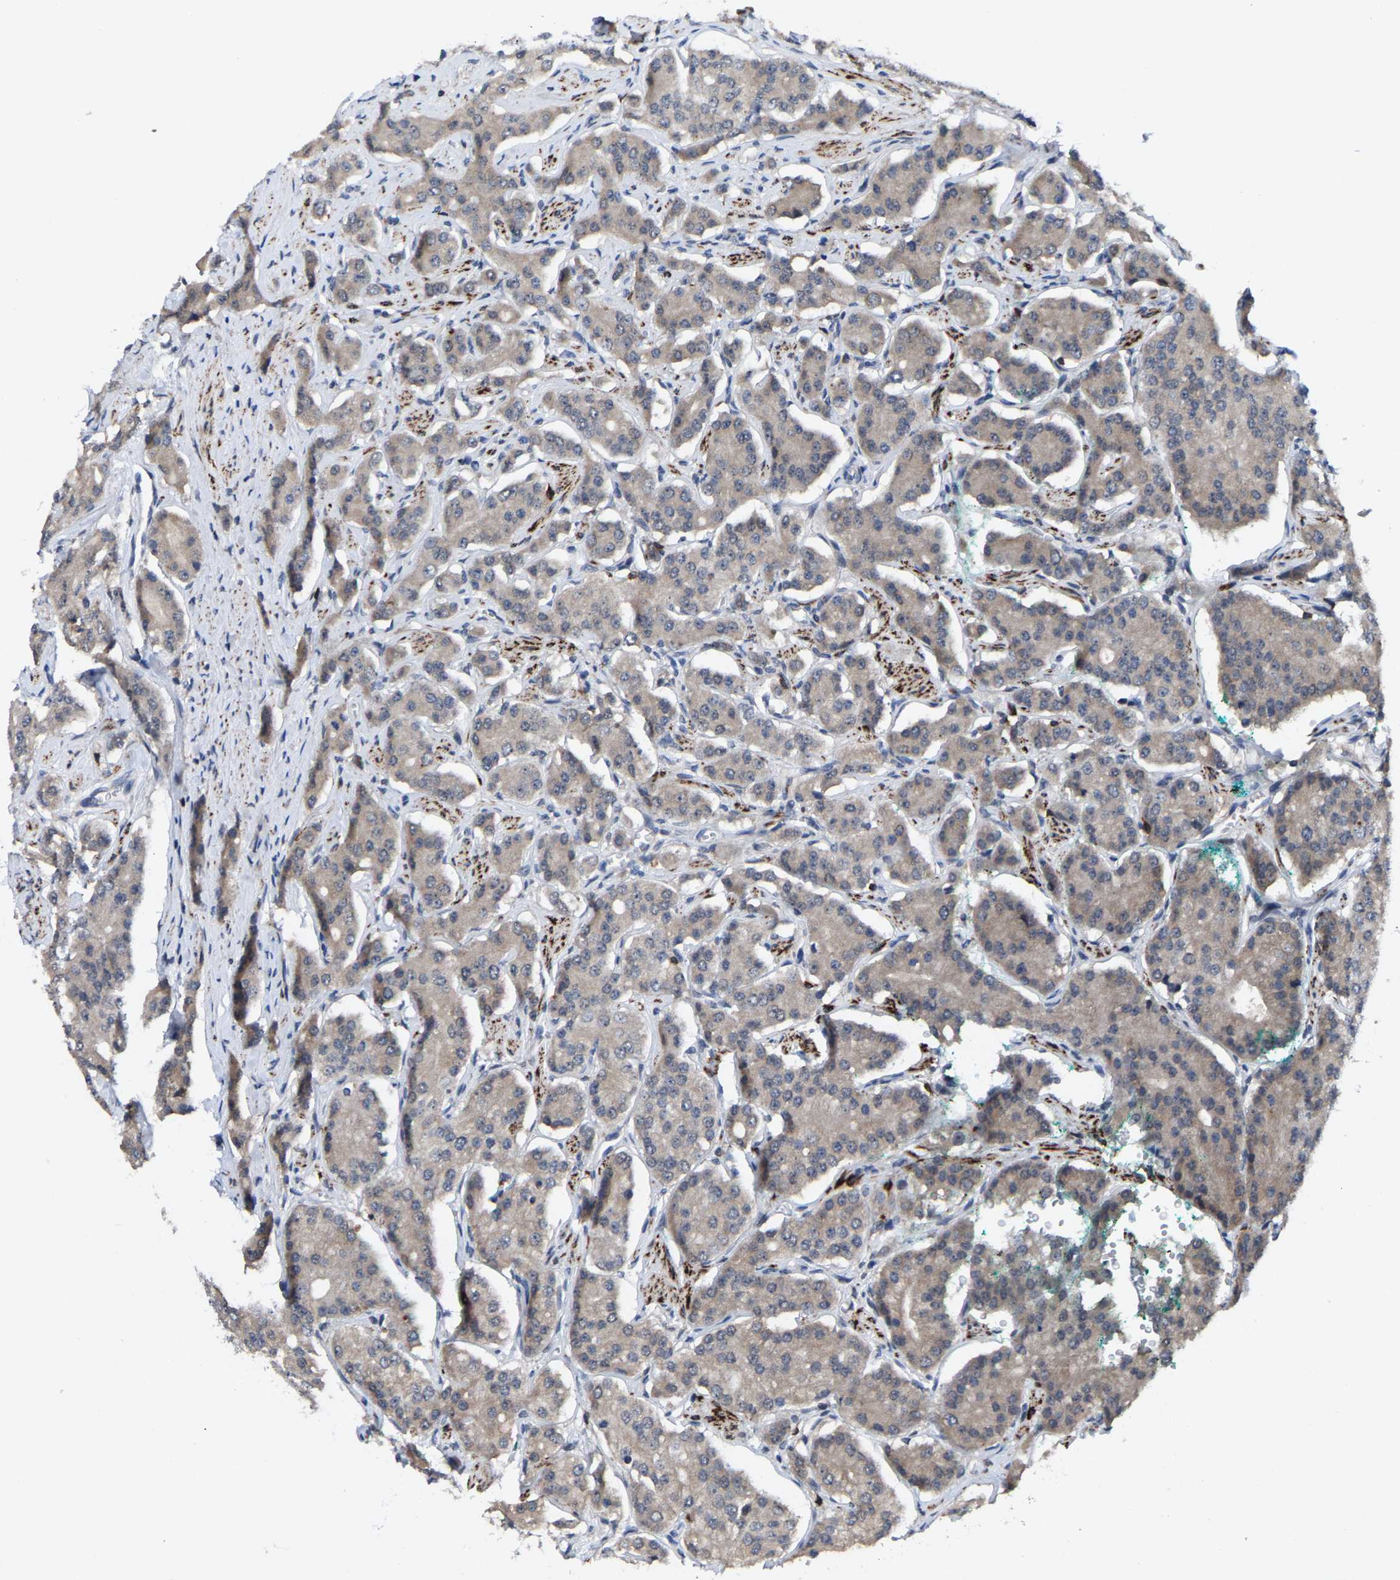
{"staining": {"intensity": "weak", "quantity": "25%-75%", "location": "cytoplasmic/membranous"}, "tissue": "prostate cancer", "cell_type": "Tumor cells", "image_type": "cancer", "snomed": [{"axis": "morphology", "description": "Adenocarcinoma, Low grade"}, {"axis": "topography", "description": "Prostate"}], "caption": "High-magnification brightfield microscopy of prostate cancer stained with DAB (brown) and counterstained with hematoxylin (blue). tumor cells exhibit weak cytoplasmic/membranous staining is appreciated in about25%-75% of cells. (DAB IHC with brightfield microscopy, high magnification).", "gene": "TDRKH", "patient": {"sex": "male", "age": 69}}